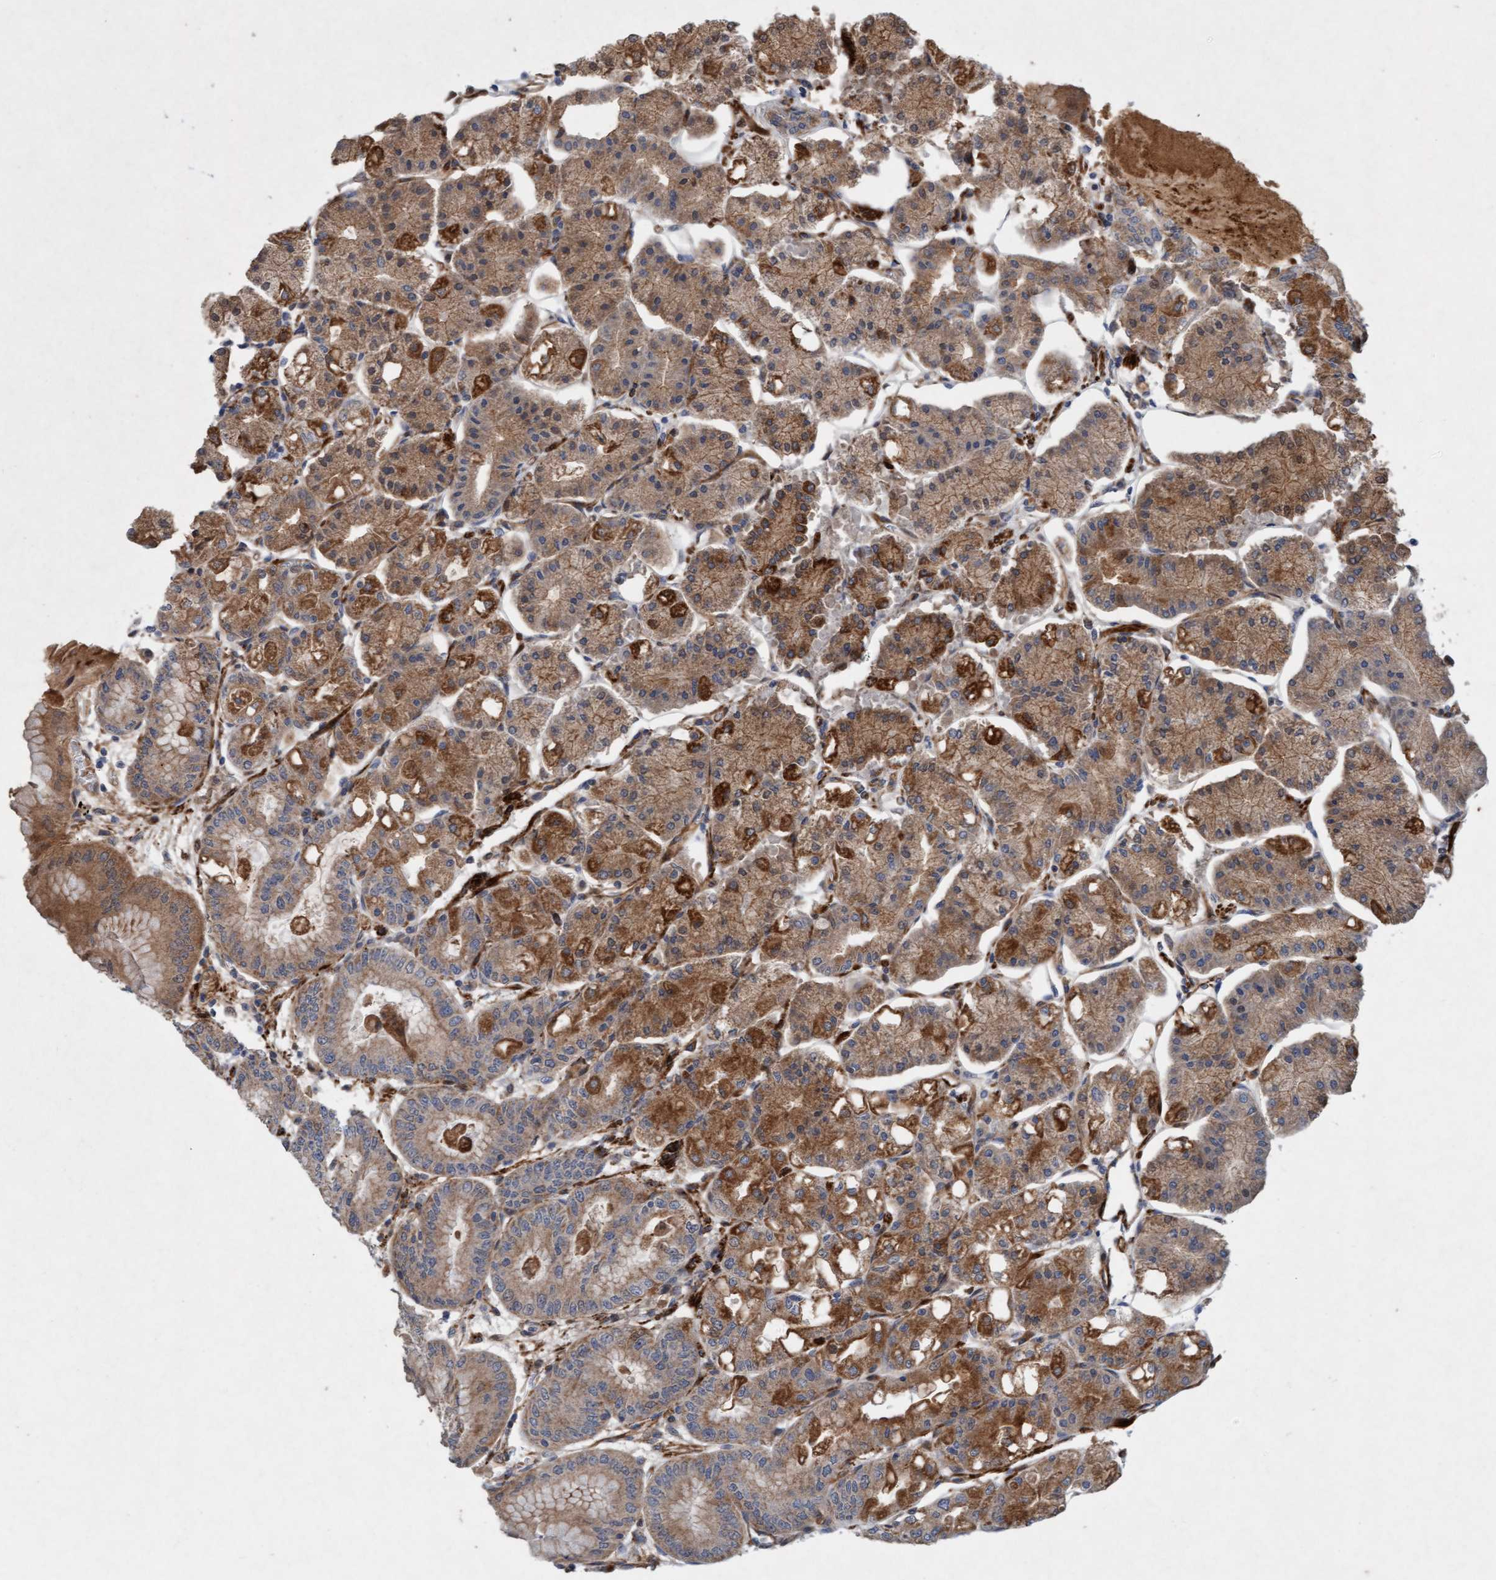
{"staining": {"intensity": "moderate", "quantity": ">75%", "location": "cytoplasmic/membranous,nuclear"}, "tissue": "stomach", "cell_type": "Glandular cells", "image_type": "normal", "snomed": [{"axis": "morphology", "description": "Normal tissue, NOS"}, {"axis": "topography", "description": "Stomach, lower"}], "caption": "Protein expression analysis of normal human stomach reveals moderate cytoplasmic/membranous,nuclear expression in approximately >75% of glandular cells. (DAB IHC with brightfield microscopy, high magnification).", "gene": "TMEM70", "patient": {"sex": "male", "age": 71}}